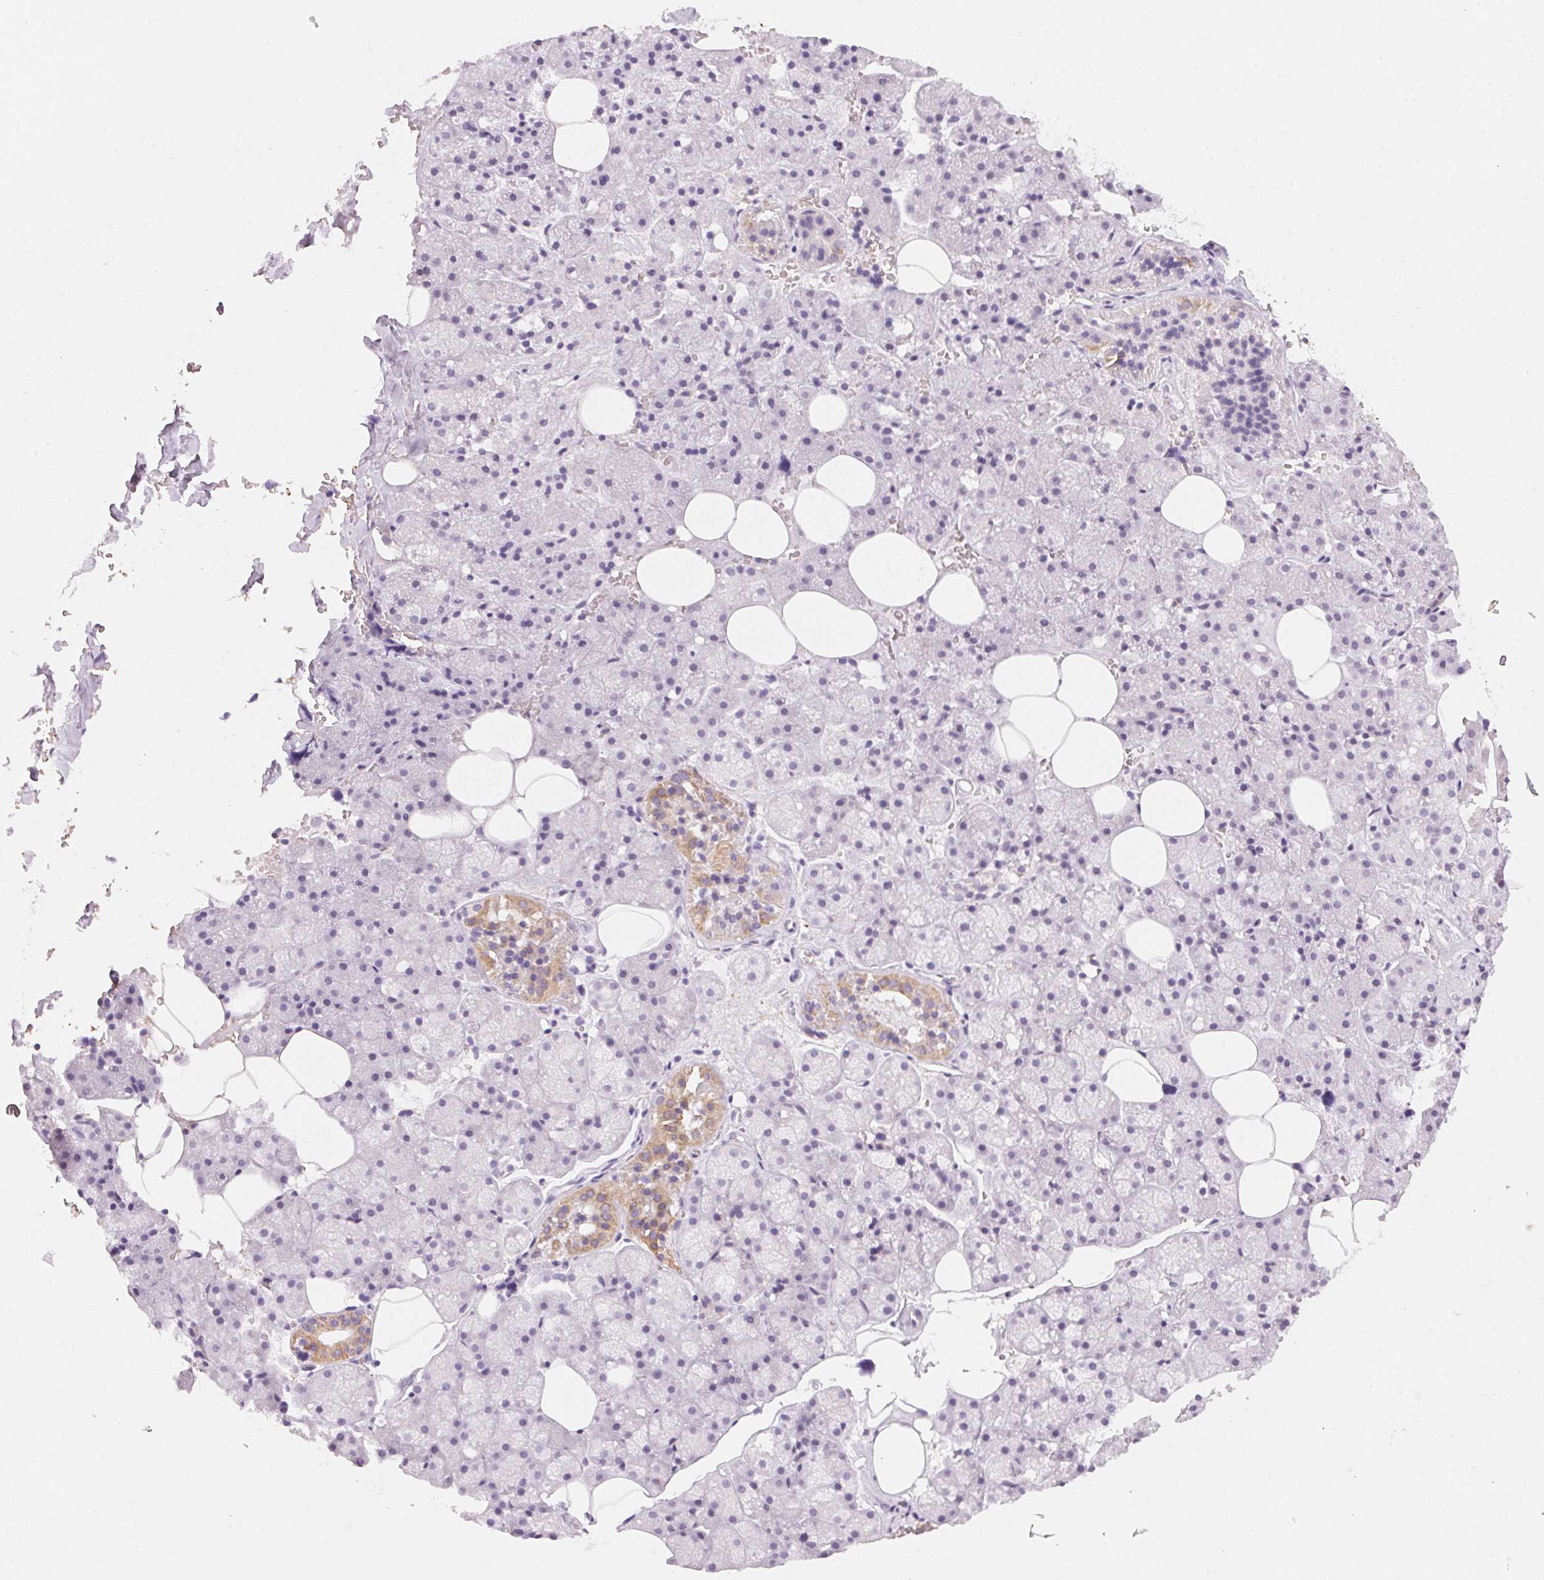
{"staining": {"intensity": "moderate", "quantity": "<25%", "location": "cytoplasmic/membranous"}, "tissue": "salivary gland", "cell_type": "Glandular cells", "image_type": "normal", "snomed": [{"axis": "morphology", "description": "Normal tissue, NOS"}, {"axis": "topography", "description": "Salivary gland"}, {"axis": "topography", "description": "Peripheral nerve tissue"}], "caption": "Glandular cells display low levels of moderate cytoplasmic/membranous expression in approximately <25% of cells in unremarkable salivary gland.", "gene": "HOXB13", "patient": {"sex": "male", "age": 38}}